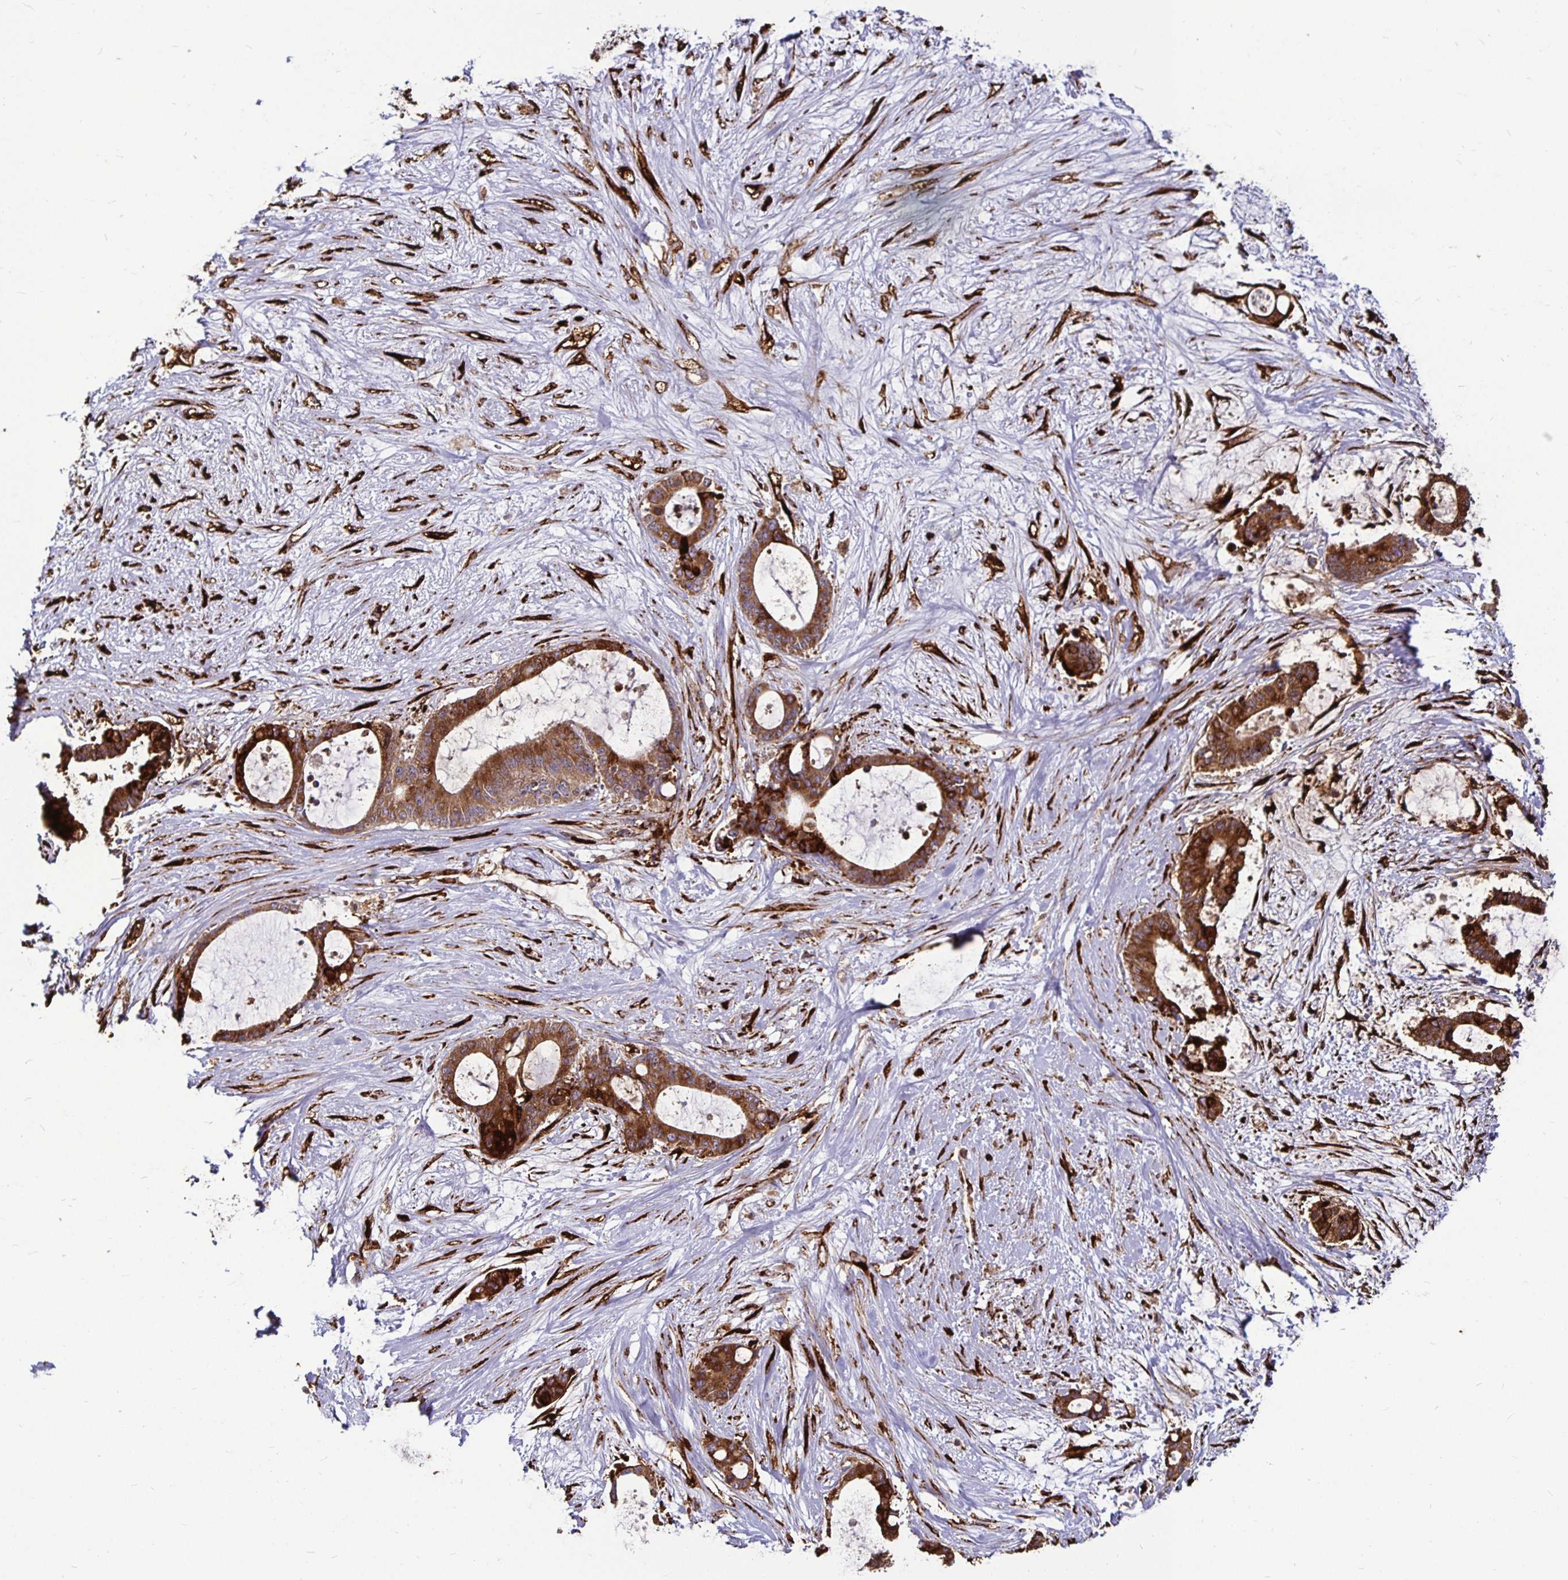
{"staining": {"intensity": "strong", "quantity": ">75%", "location": "cytoplasmic/membranous"}, "tissue": "liver cancer", "cell_type": "Tumor cells", "image_type": "cancer", "snomed": [{"axis": "morphology", "description": "Normal tissue, NOS"}, {"axis": "morphology", "description": "Cholangiocarcinoma"}, {"axis": "topography", "description": "Liver"}, {"axis": "topography", "description": "Peripheral nerve tissue"}], "caption": "Brown immunohistochemical staining in human liver cancer (cholangiocarcinoma) displays strong cytoplasmic/membranous expression in approximately >75% of tumor cells. Nuclei are stained in blue.", "gene": "P4HA2", "patient": {"sex": "female", "age": 73}}